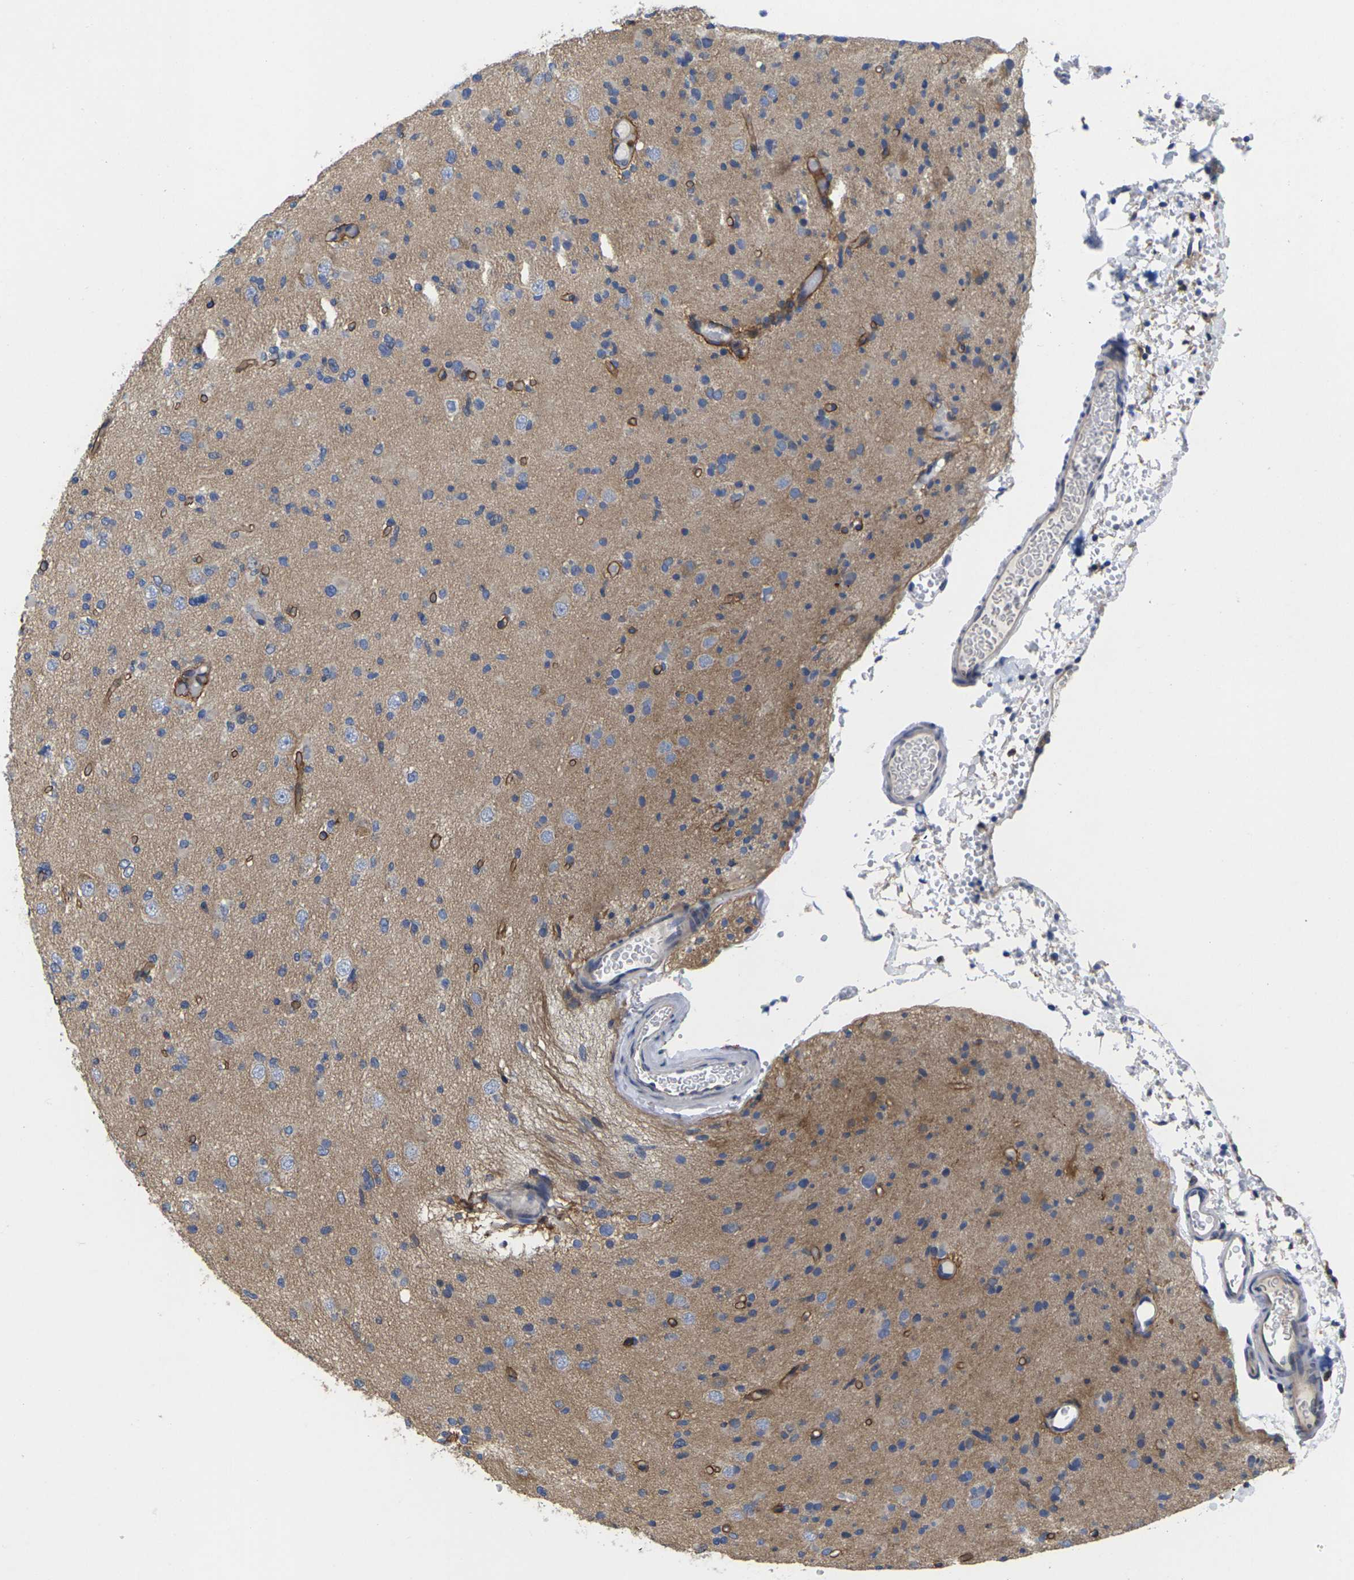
{"staining": {"intensity": "moderate", "quantity": ">75%", "location": "cytoplasmic/membranous"}, "tissue": "glioma", "cell_type": "Tumor cells", "image_type": "cancer", "snomed": [{"axis": "morphology", "description": "Glioma, malignant, Low grade"}, {"axis": "topography", "description": "Brain"}], "caption": "Glioma stained for a protein (brown) displays moderate cytoplasmic/membranous positive expression in about >75% of tumor cells.", "gene": "SCNN1A", "patient": {"sex": "female", "age": 22}}